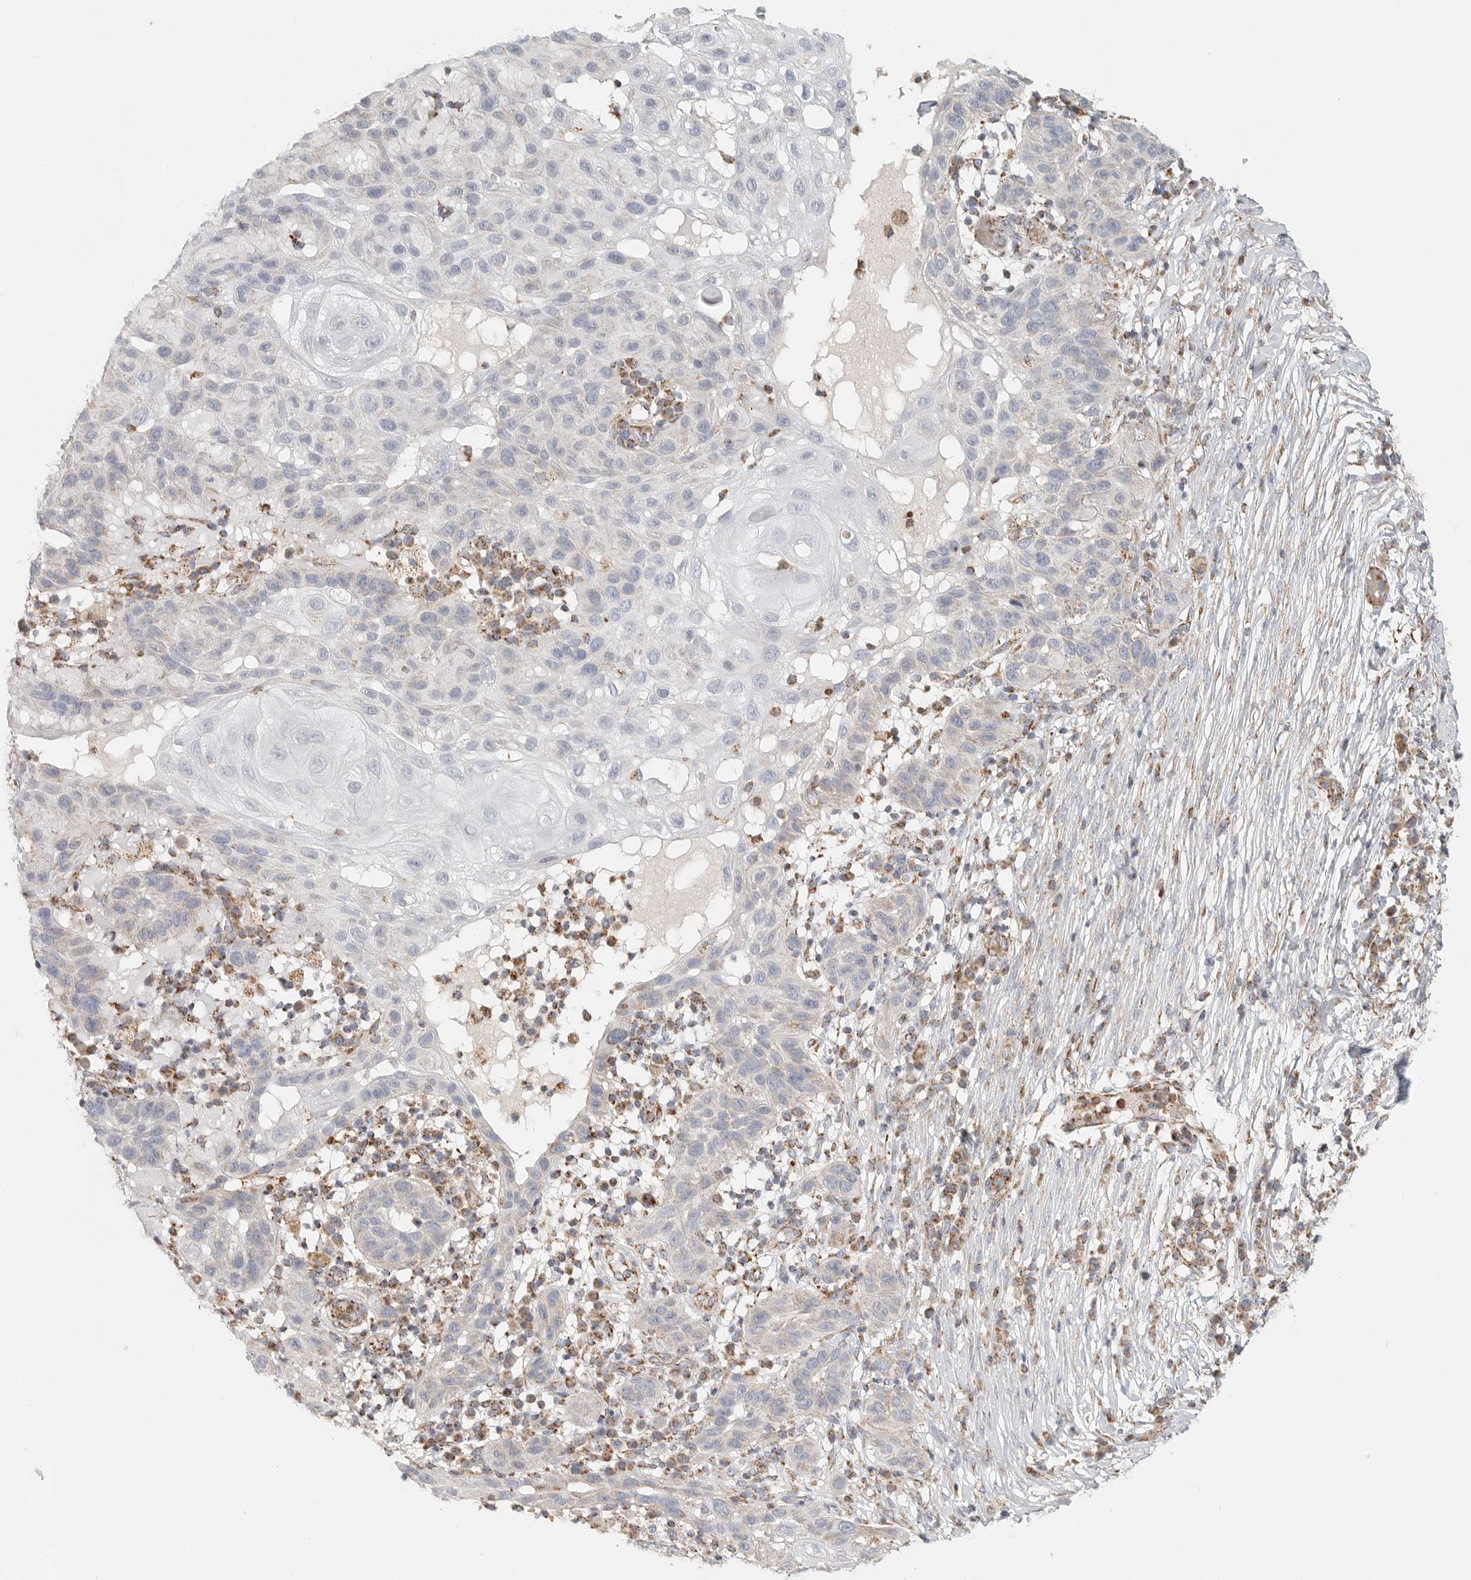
{"staining": {"intensity": "negative", "quantity": "none", "location": "none"}, "tissue": "skin cancer", "cell_type": "Tumor cells", "image_type": "cancer", "snomed": [{"axis": "morphology", "description": "Normal tissue, NOS"}, {"axis": "morphology", "description": "Squamous cell carcinoma, NOS"}, {"axis": "topography", "description": "Skin"}], "caption": "Micrograph shows no significant protein staining in tumor cells of skin squamous cell carcinoma.", "gene": "SLC25A26", "patient": {"sex": "female", "age": 96}}